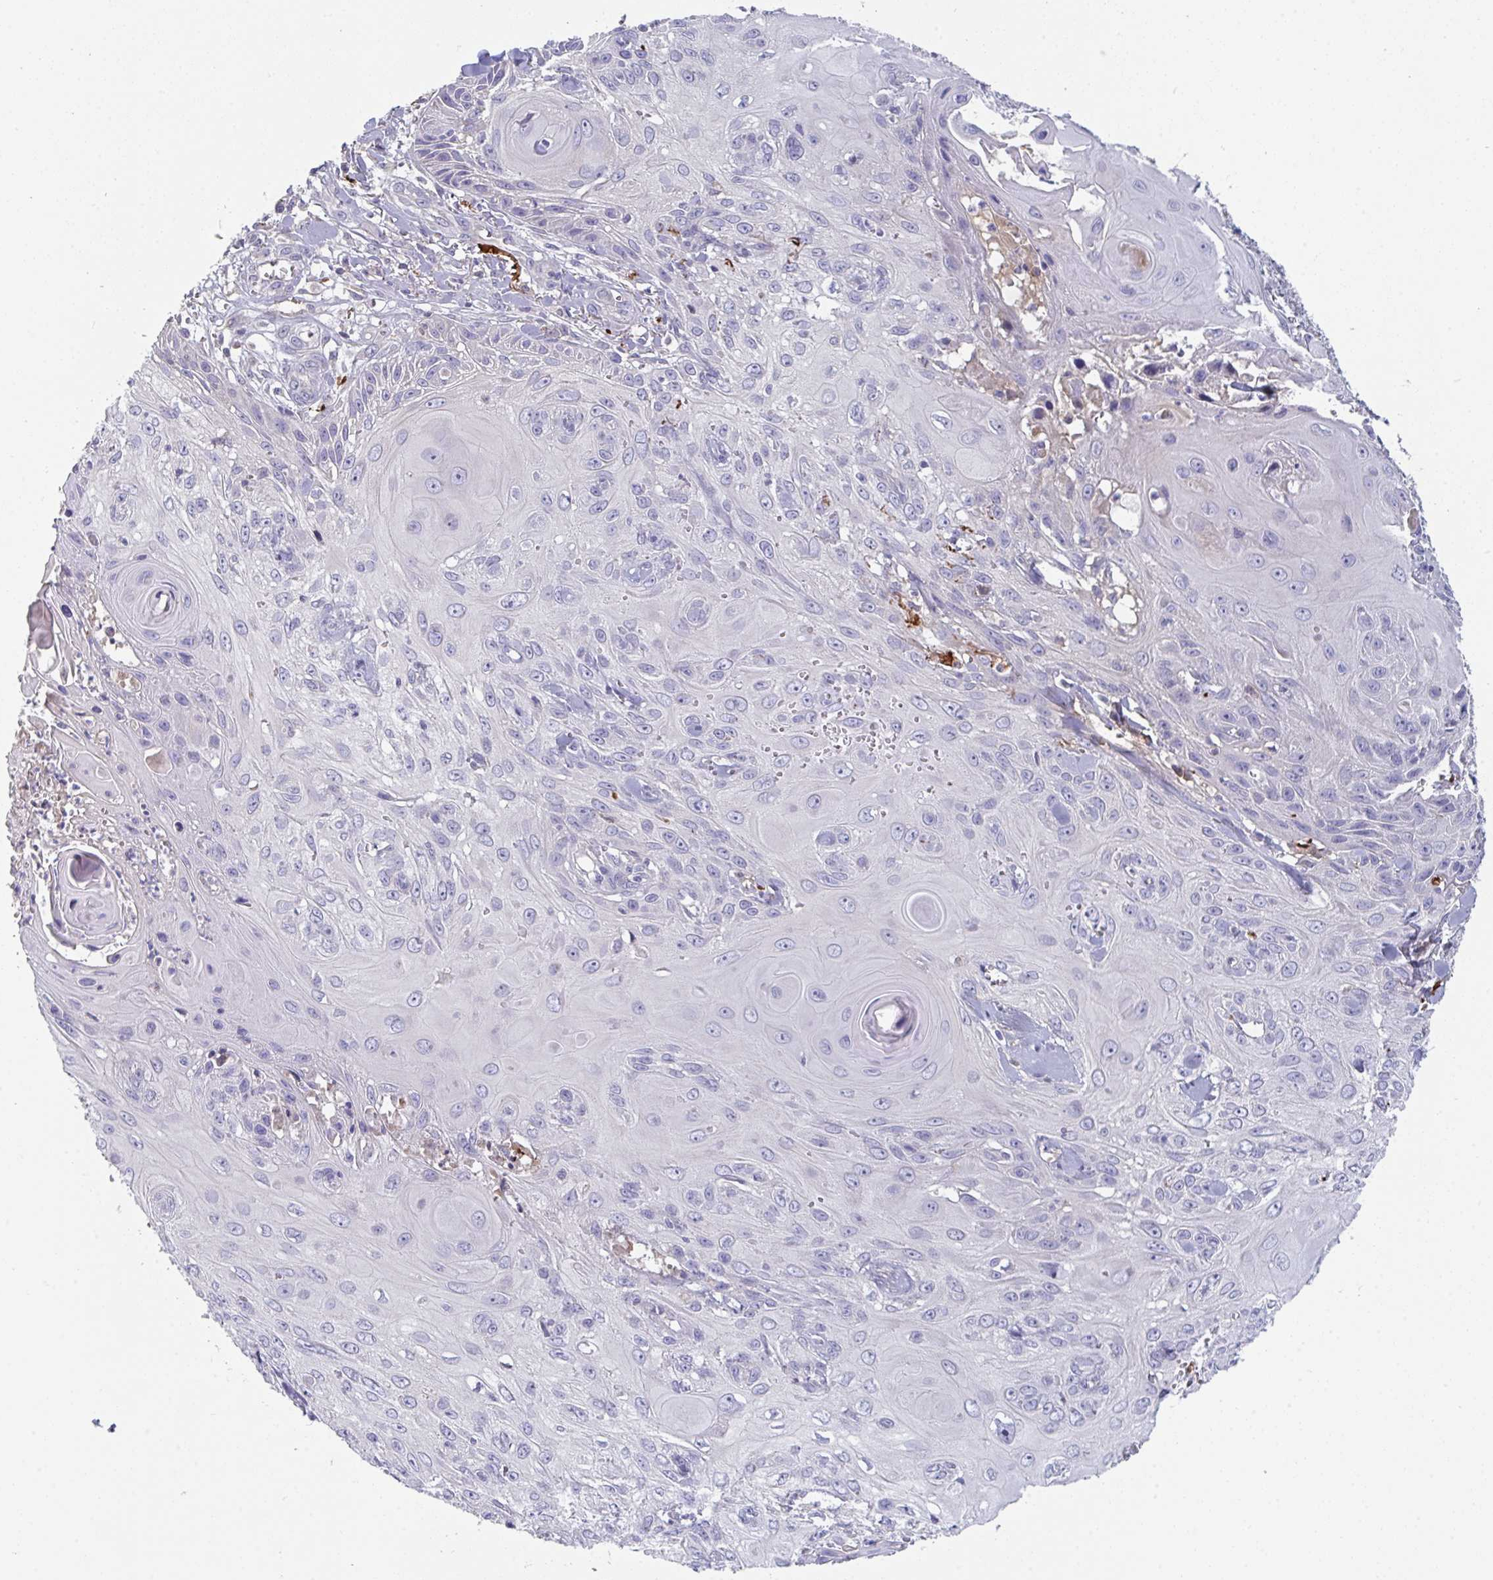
{"staining": {"intensity": "negative", "quantity": "none", "location": "none"}, "tissue": "skin cancer", "cell_type": "Tumor cells", "image_type": "cancer", "snomed": [{"axis": "morphology", "description": "Squamous cell carcinoma, NOS"}, {"axis": "topography", "description": "Skin"}, {"axis": "topography", "description": "Vulva"}], "caption": "Immunohistochemical staining of human skin squamous cell carcinoma shows no significant expression in tumor cells. (DAB IHC, high magnification).", "gene": "HGFAC", "patient": {"sex": "female", "age": 83}}